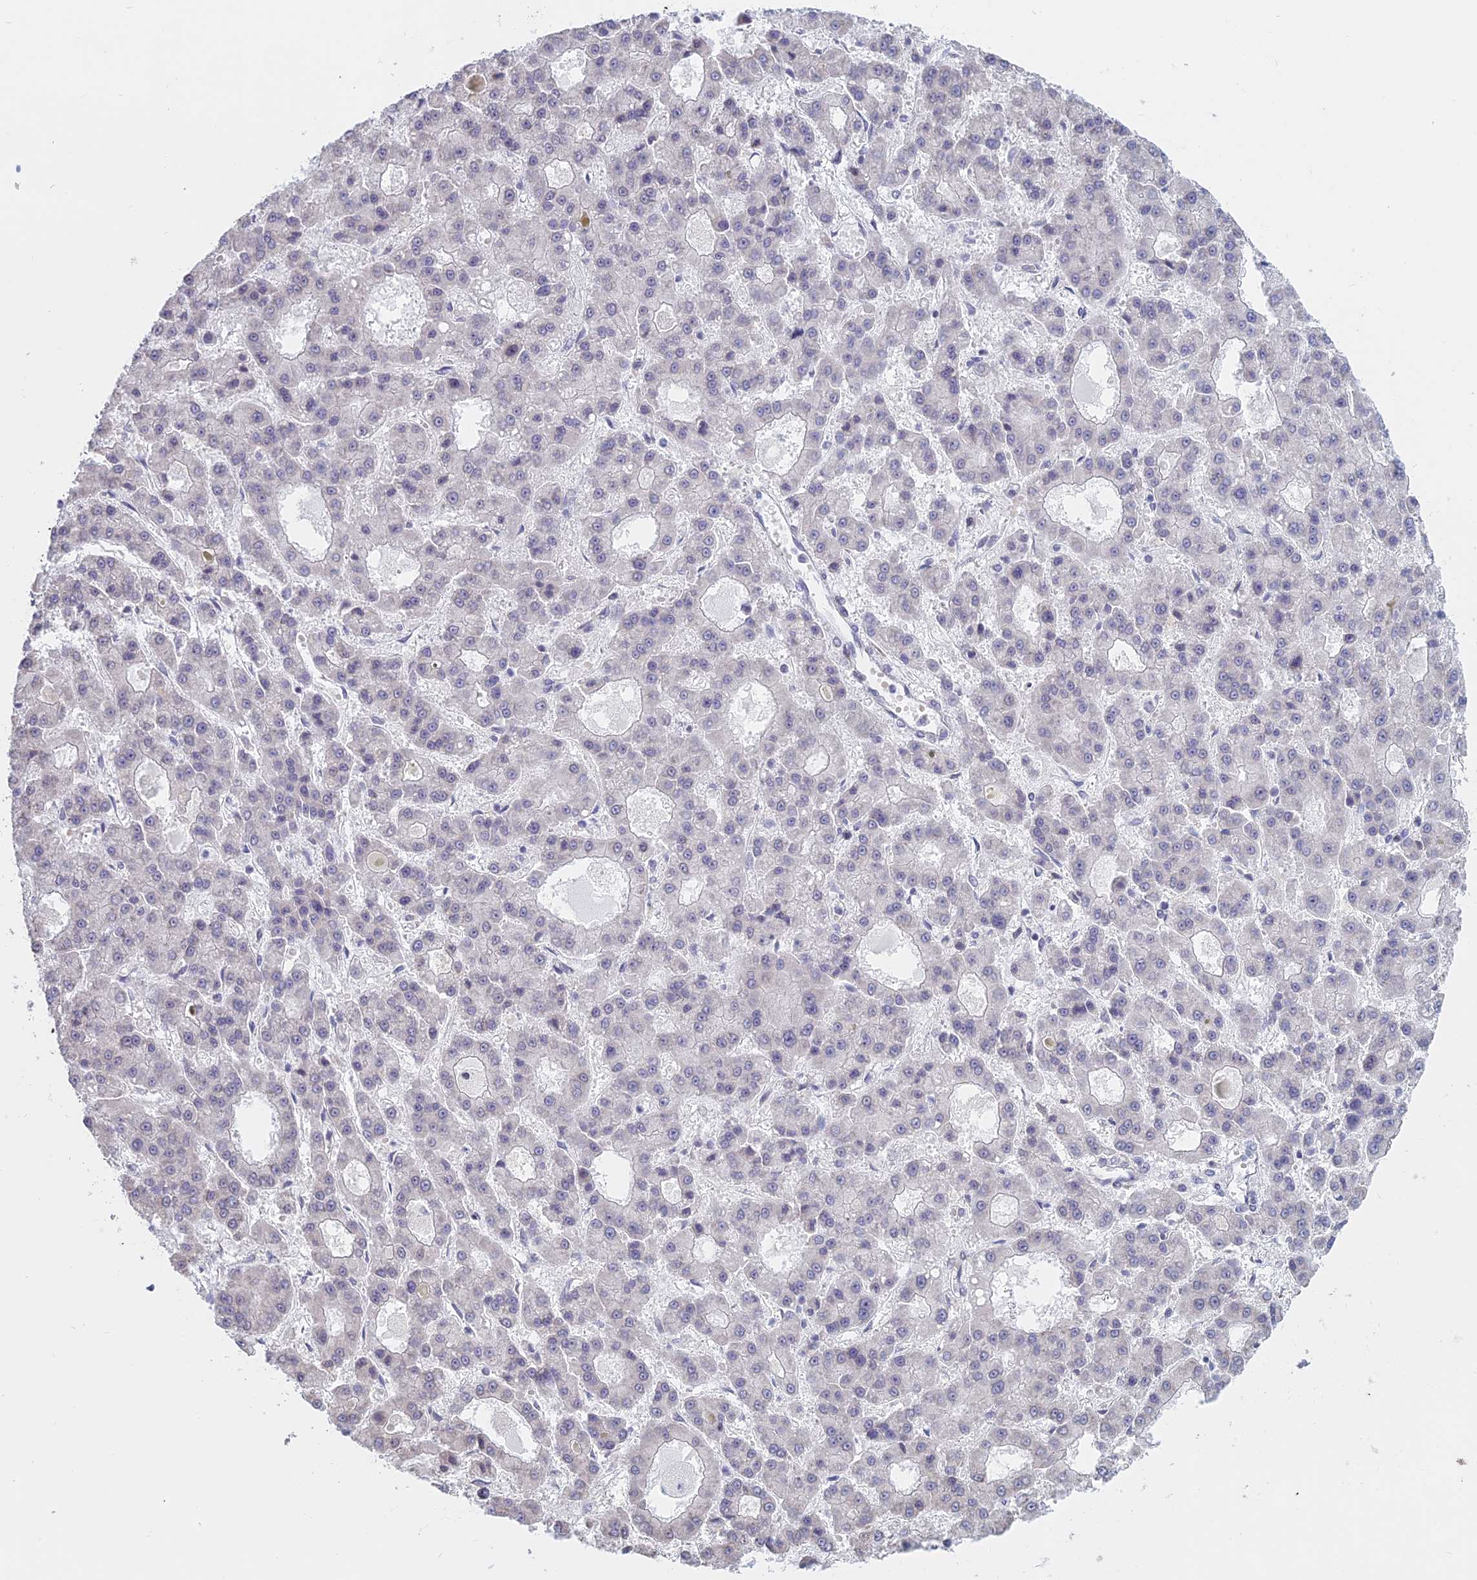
{"staining": {"intensity": "negative", "quantity": "none", "location": "none"}, "tissue": "liver cancer", "cell_type": "Tumor cells", "image_type": "cancer", "snomed": [{"axis": "morphology", "description": "Carcinoma, Hepatocellular, NOS"}, {"axis": "topography", "description": "Liver"}], "caption": "This is an immunohistochemistry micrograph of liver cancer. There is no expression in tumor cells.", "gene": "RPS19BP1", "patient": {"sex": "male", "age": 70}}